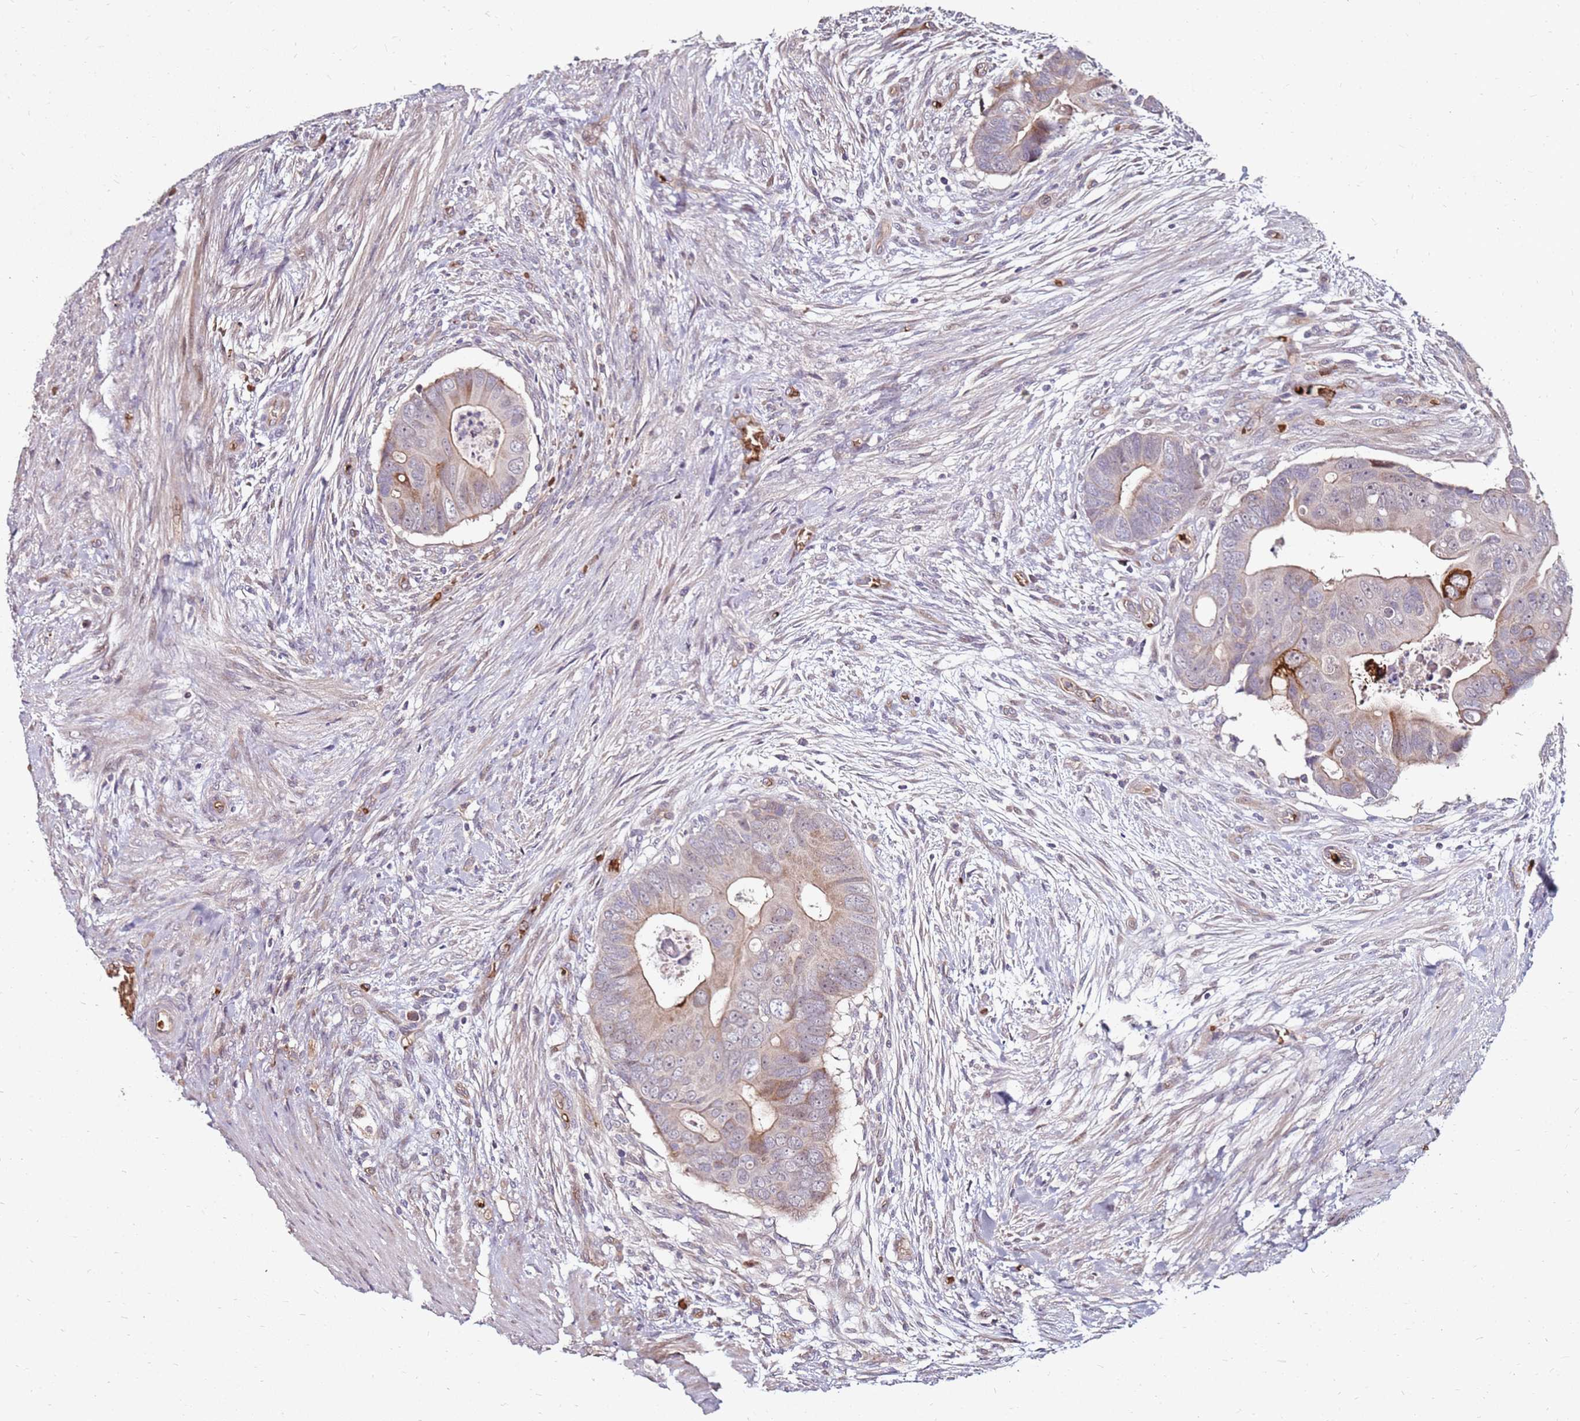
{"staining": {"intensity": "weak", "quantity": "25%-75%", "location": "cytoplasmic/membranous"}, "tissue": "colorectal cancer", "cell_type": "Tumor cells", "image_type": "cancer", "snomed": [{"axis": "morphology", "description": "Adenocarcinoma, NOS"}, {"axis": "topography", "description": "Rectum"}], "caption": "Brown immunohistochemical staining in human colorectal cancer exhibits weak cytoplasmic/membranous expression in about 25%-75% of tumor cells. (IHC, brightfield microscopy, high magnification).", "gene": "RNF11", "patient": {"sex": "female", "age": 78}}